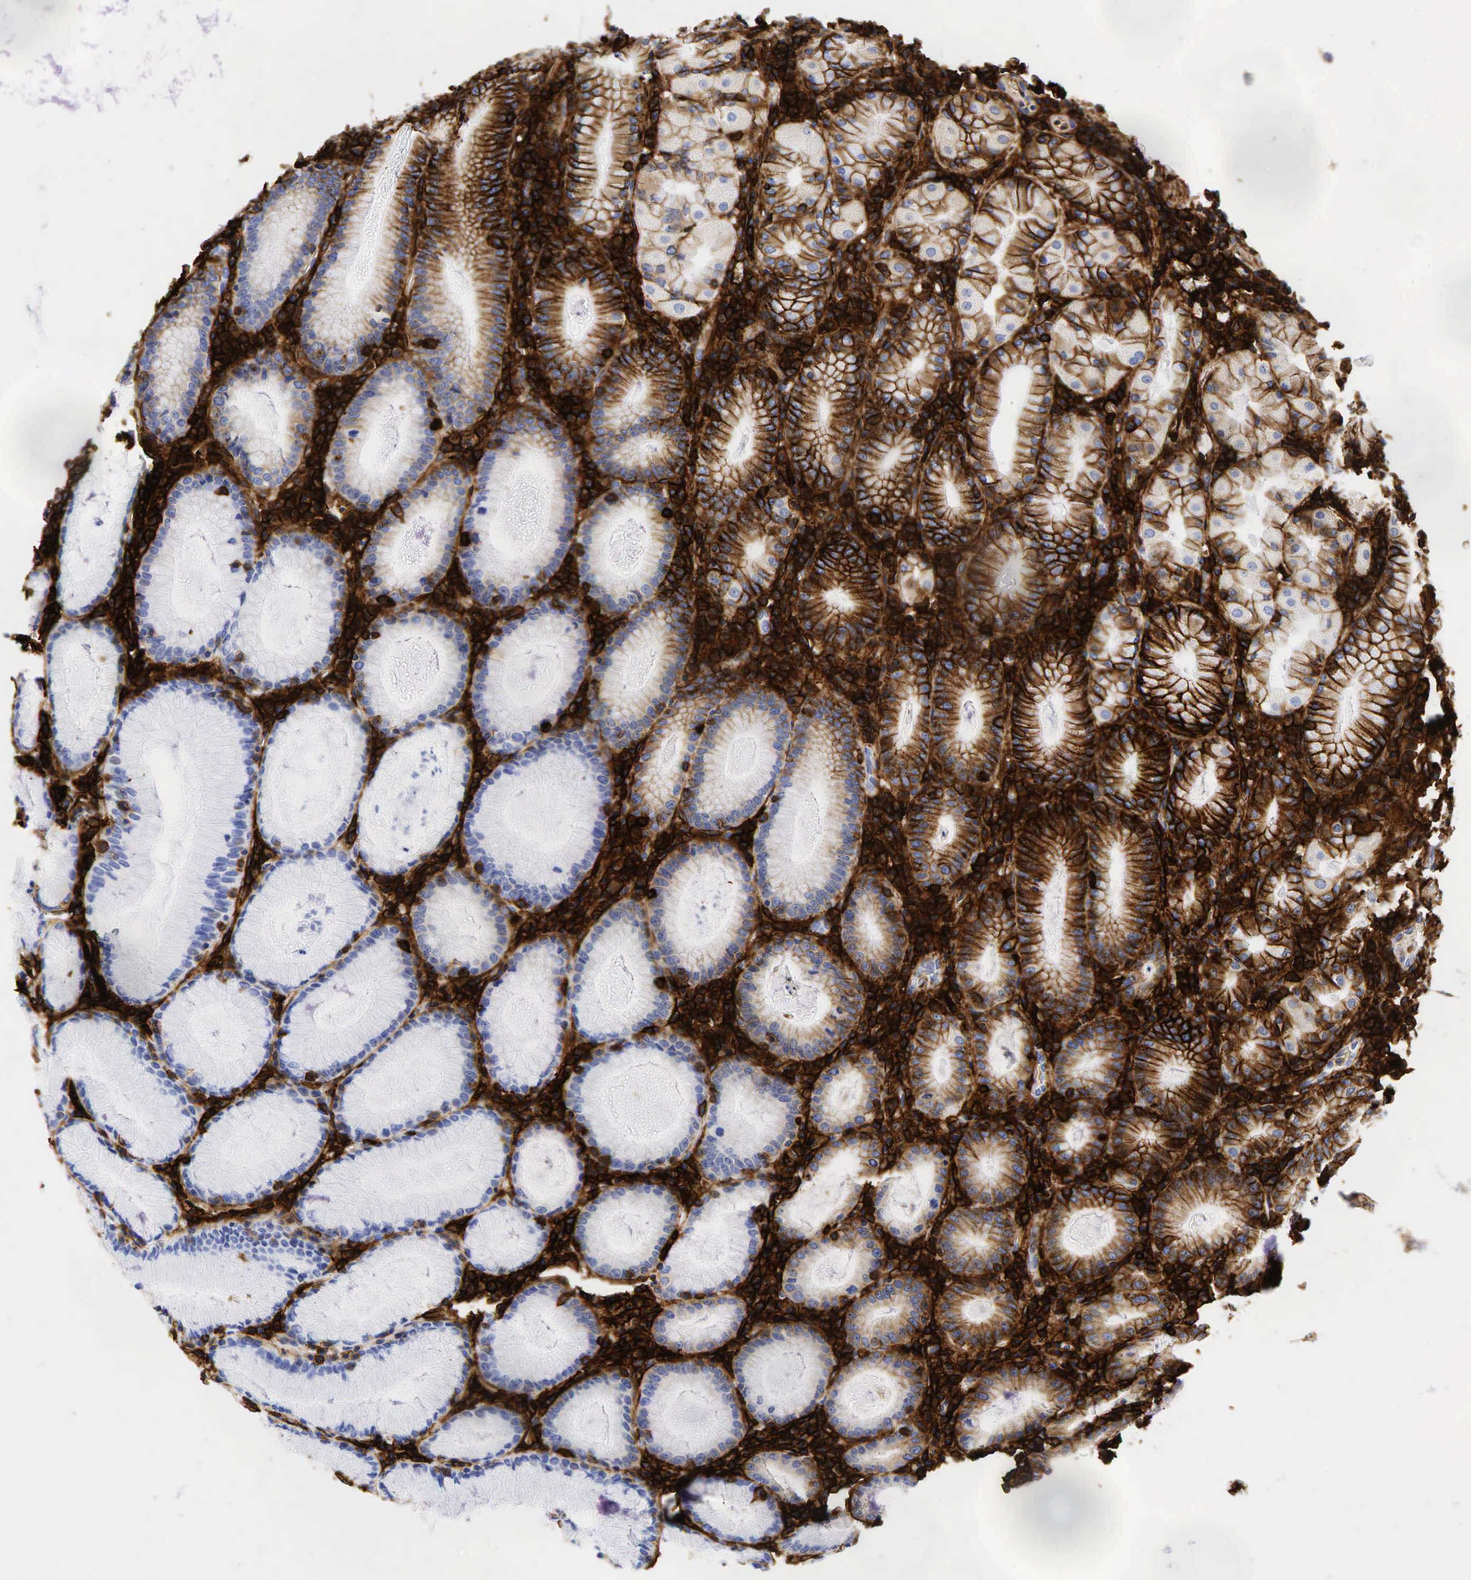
{"staining": {"intensity": "strong", "quantity": "25%-75%", "location": "cytoplasmic/membranous"}, "tissue": "stomach", "cell_type": "Glandular cells", "image_type": "normal", "snomed": [{"axis": "morphology", "description": "Normal tissue, NOS"}, {"axis": "topography", "description": "Stomach, lower"}], "caption": "About 25%-75% of glandular cells in normal stomach exhibit strong cytoplasmic/membranous protein positivity as visualized by brown immunohistochemical staining.", "gene": "CD44", "patient": {"sex": "female", "age": 43}}